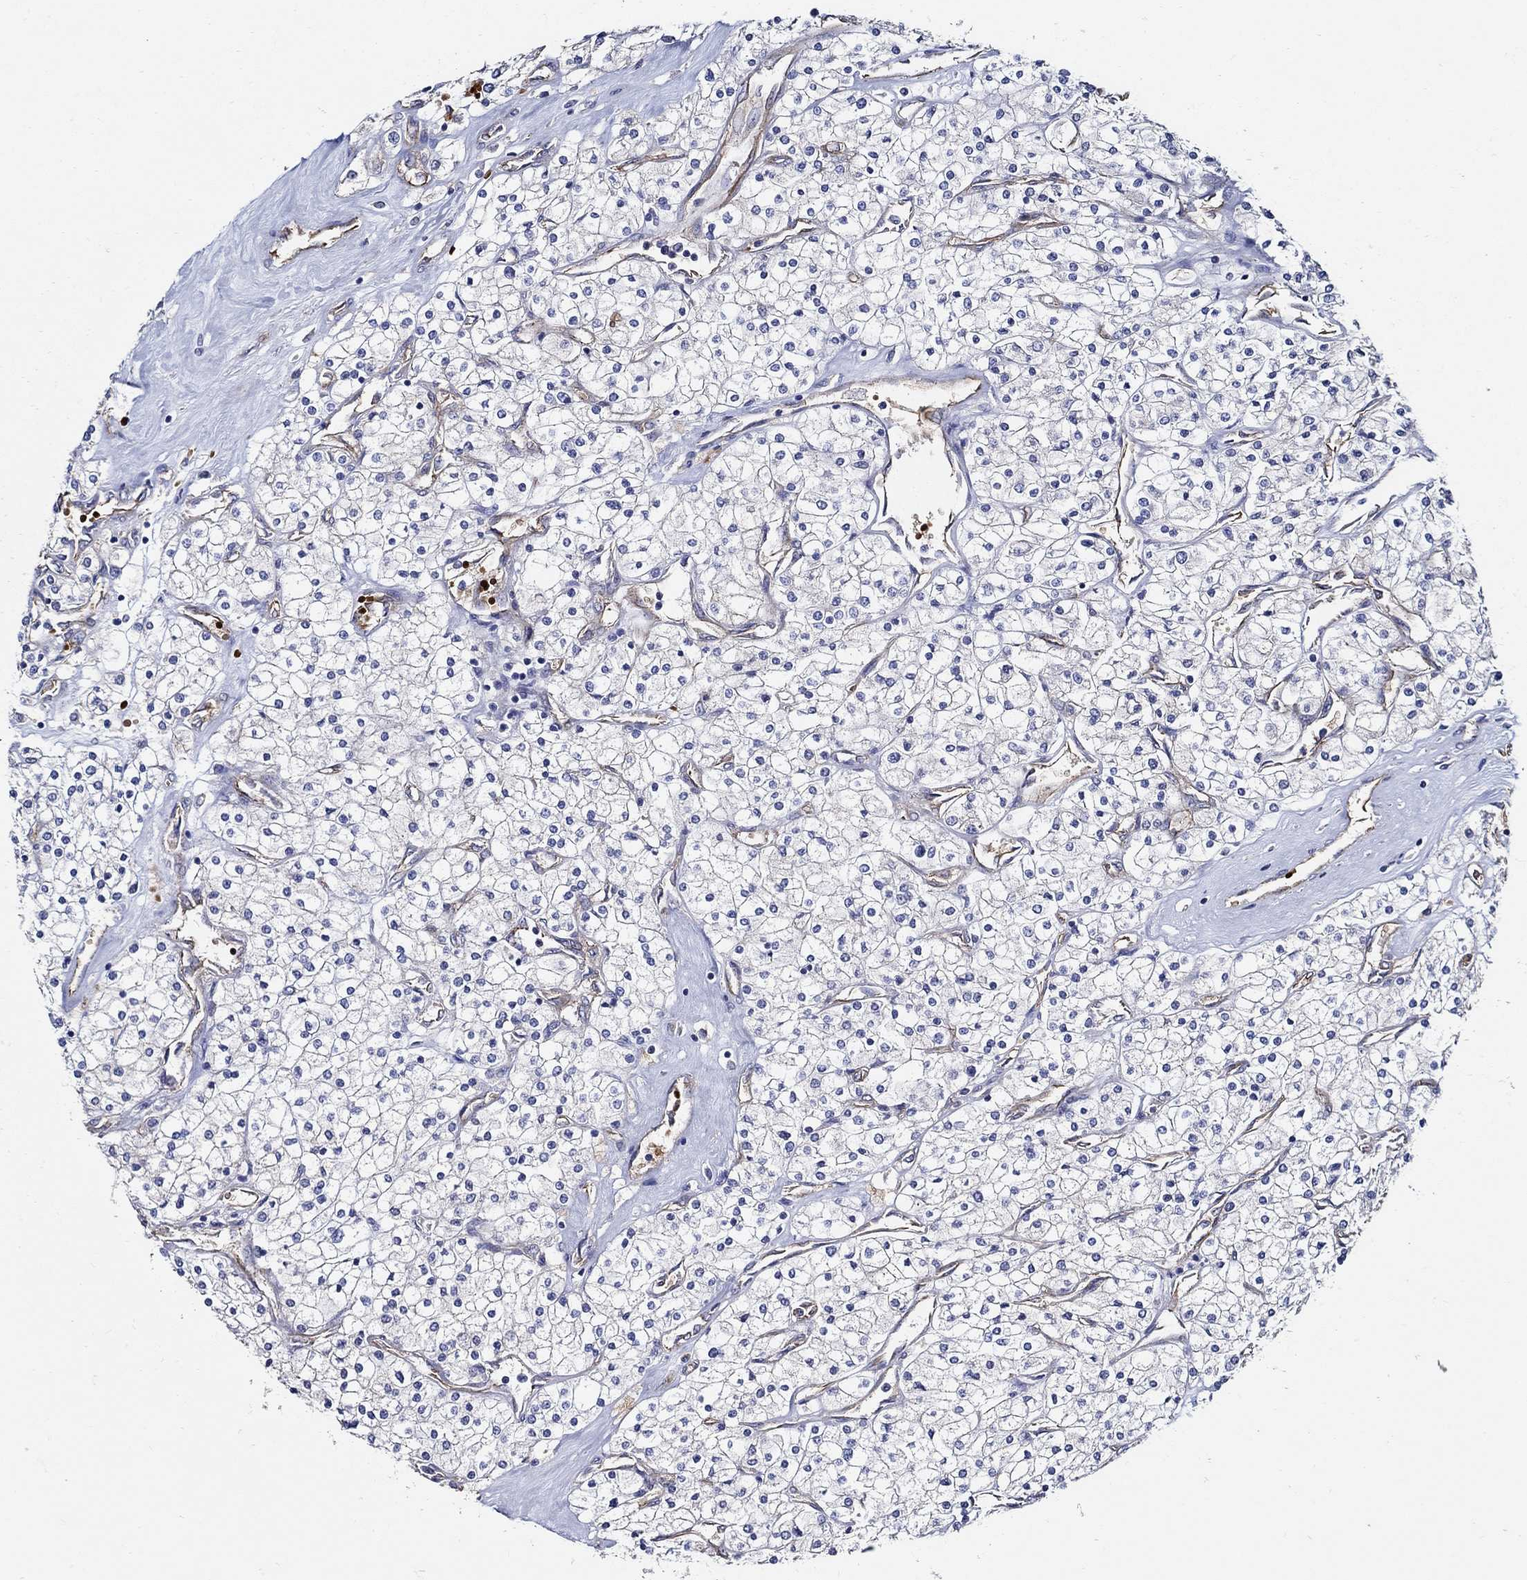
{"staining": {"intensity": "negative", "quantity": "none", "location": "none"}, "tissue": "renal cancer", "cell_type": "Tumor cells", "image_type": "cancer", "snomed": [{"axis": "morphology", "description": "Adenocarcinoma, NOS"}, {"axis": "topography", "description": "Kidney"}], "caption": "A high-resolution micrograph shows immunohistochemistry (IHC) staining of renal cancer, which shows no significant staining in tumor cells.", "gene": "APBB3", "patient": {"sex": "male", "age": 80}}